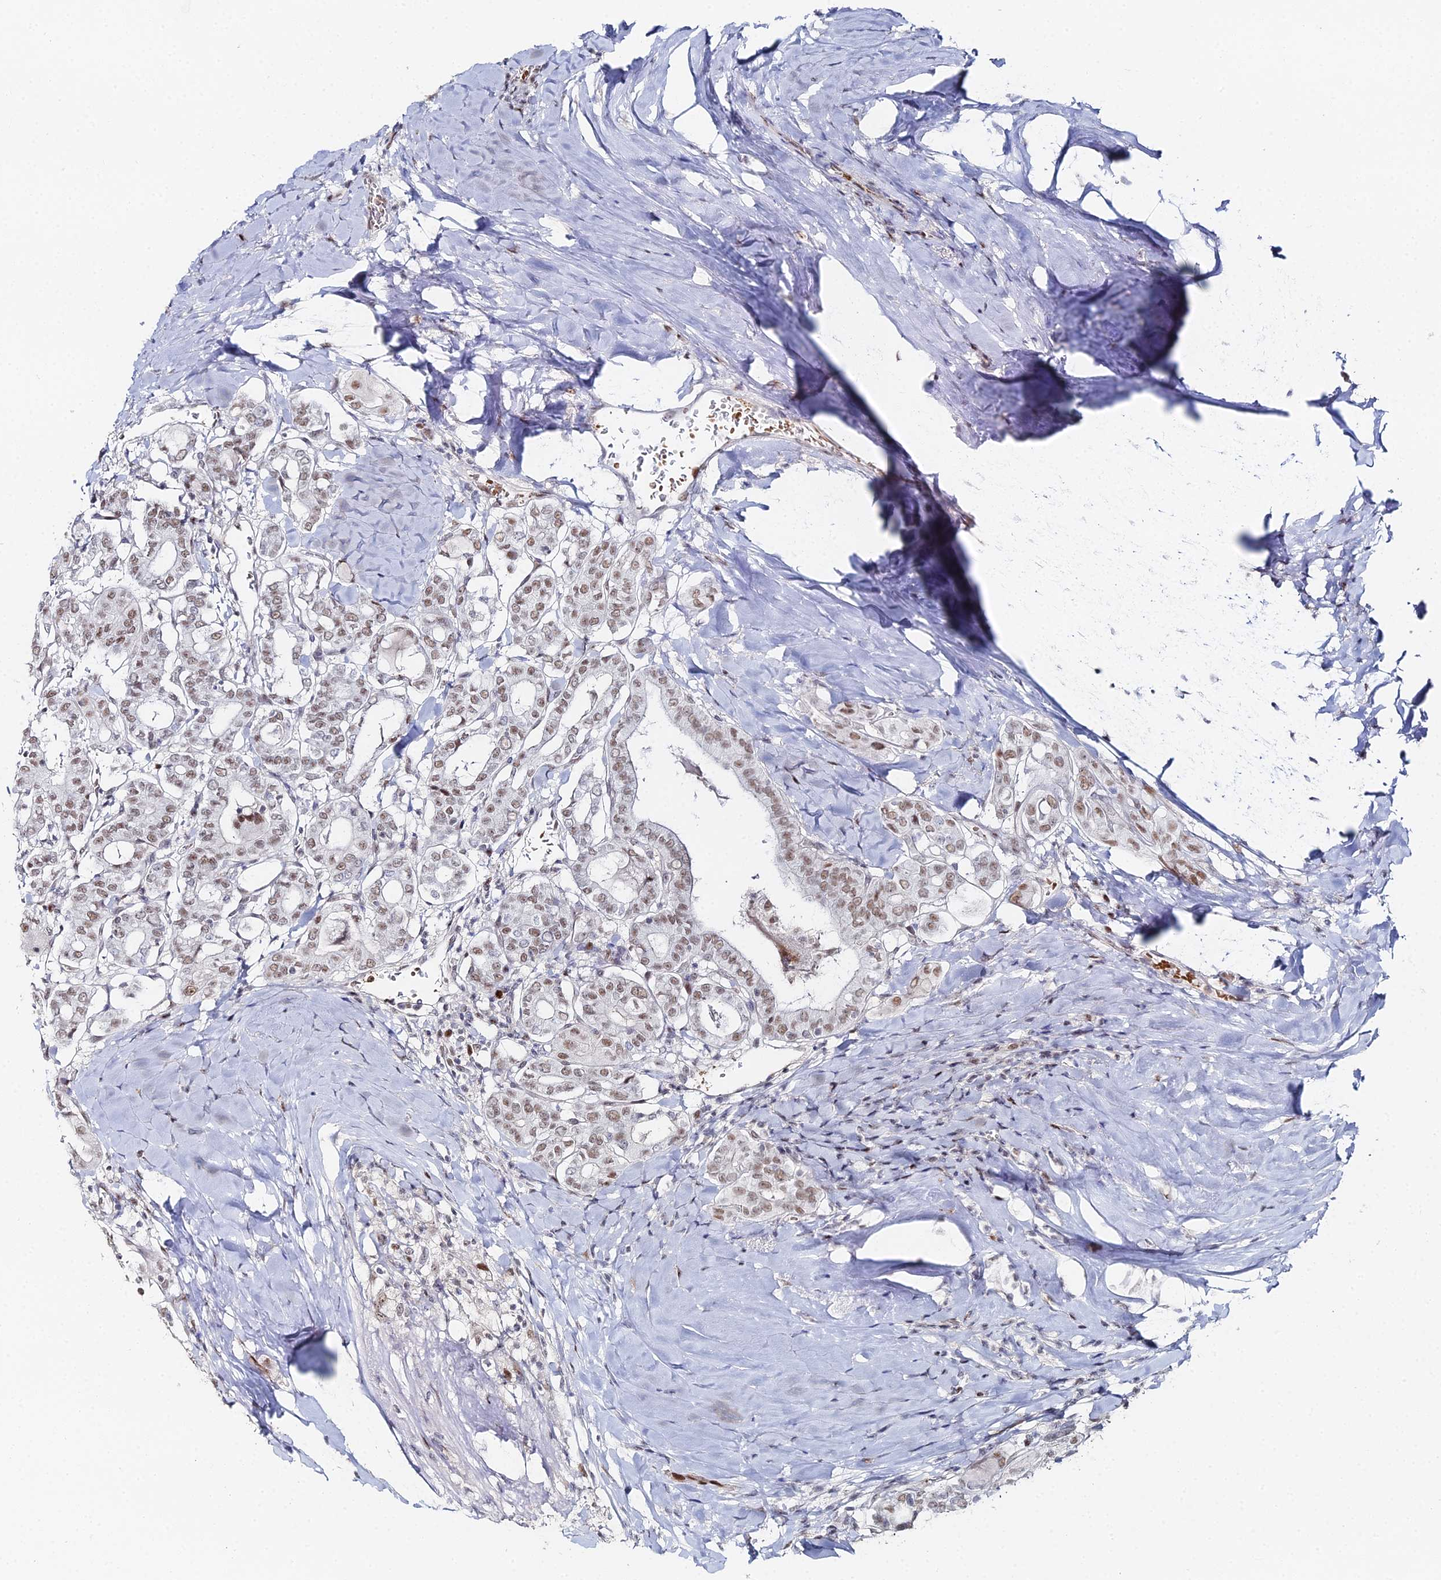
{"staining": {"intensity": "moderate", "quantity": ">75%", "location": "nuclear"}, "tissue": "thyroid cancer", "cell_type": "Tumor cells", "image_type": "cancer", "snomed": [{"axis": "morphology", "description": "Papillary adenocarcinoma, NOS"}, {"axis": "topography", "description": "Thyroid gland"}], "caption": "Human papillary adenocarcinoma (thyroid) stained with a protein marker exhibits moderate staining in tumor cells.", "gene": "GSC2", "patient": {"sex": "female", "age": 72}}